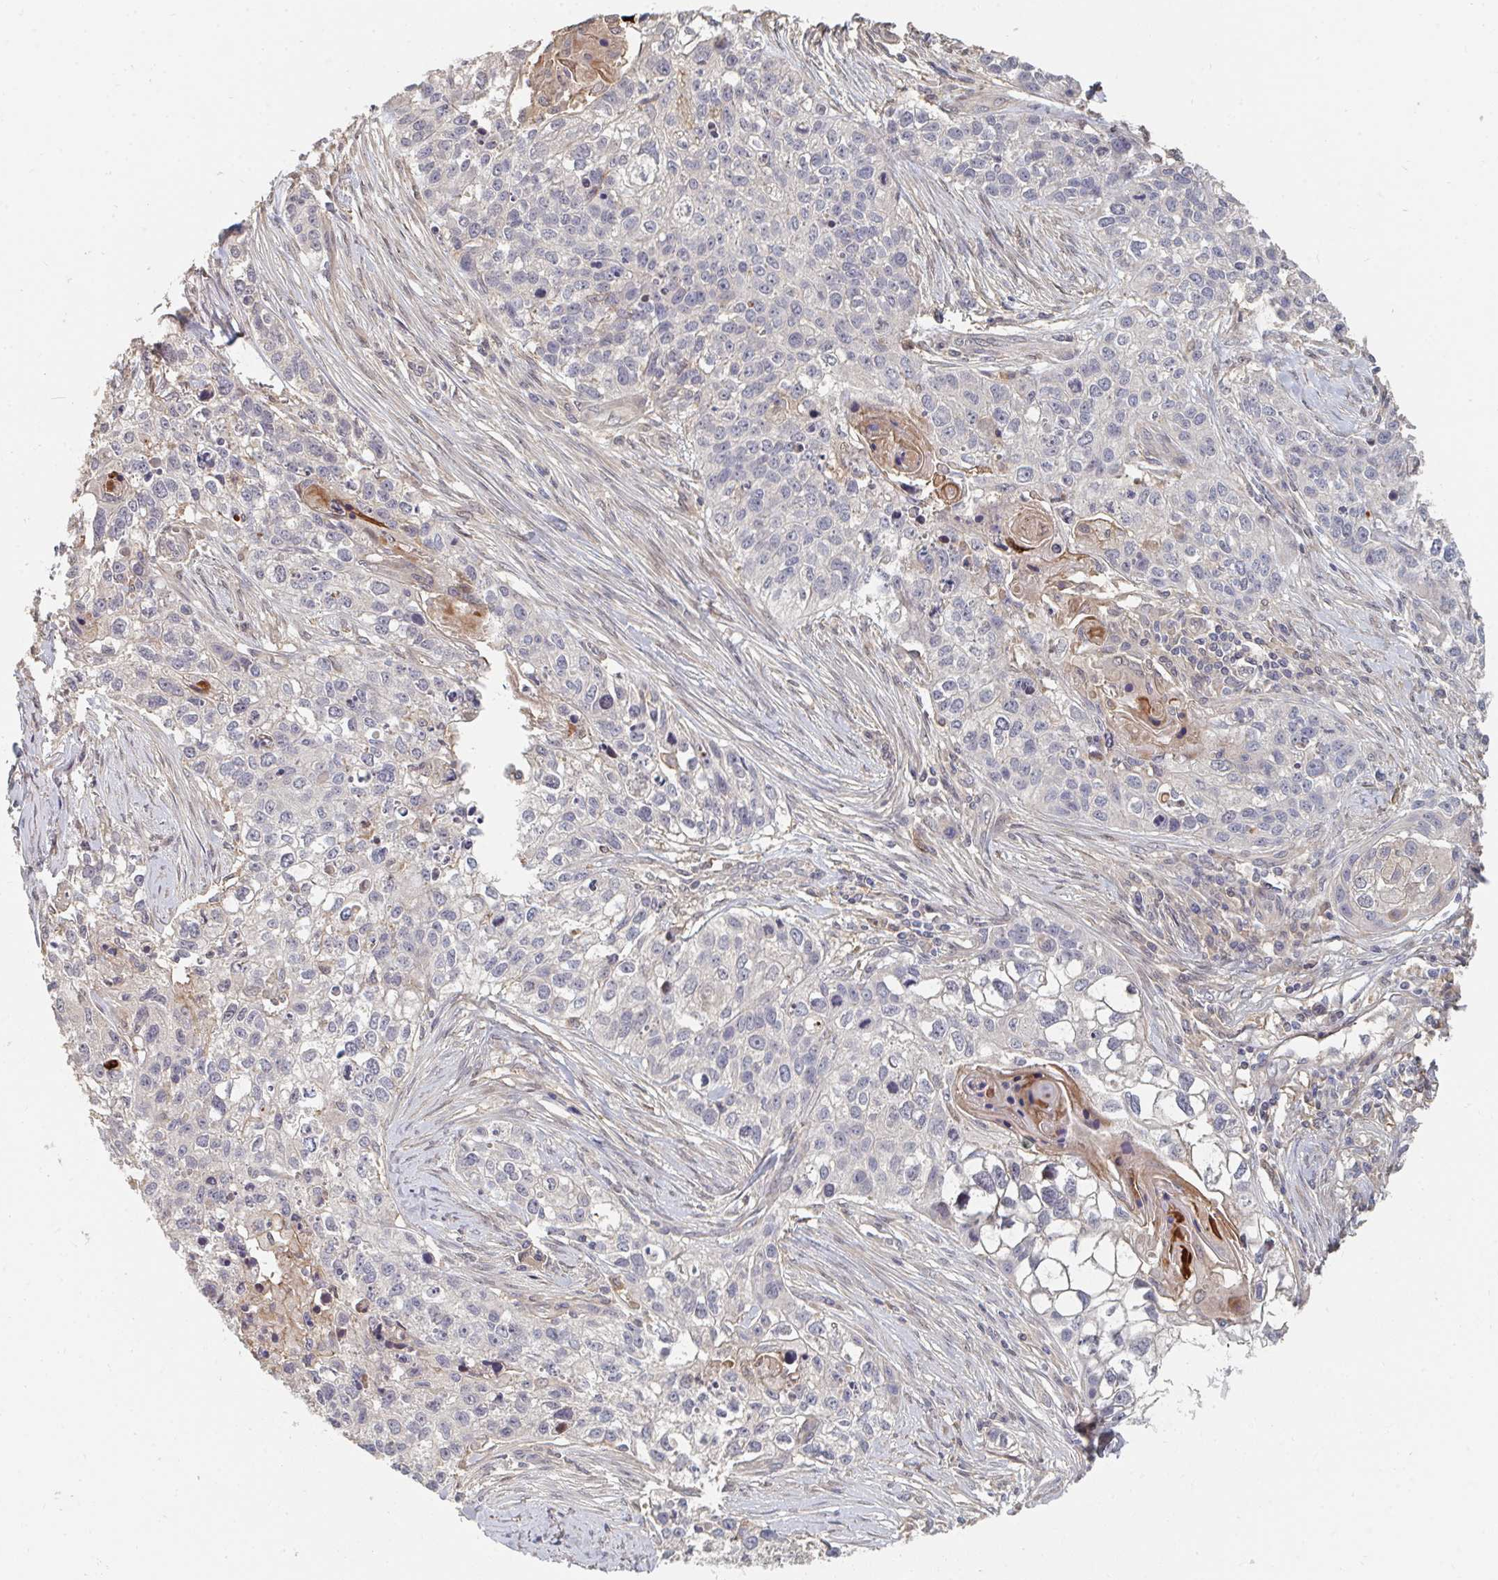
{"staining": {"intensity": "negative", "quantity": "none", "location": "none"}, "tissue": "lung cancer", "cell_type": "Tumor cells", "image_type": "cancer", "snomed": [{"axis": "morphology", "description": "Squamous cell carcinoma, NOS"}, {"axis": "topography", "description": "Lung"}], "caption": "Lung cancer (squamous cell carcinoma) was stained to show a protein in brown. There is no significant expression in tumor cells.", "gene": "PTEN", "patient": {"sex": "male", "age": 74}}